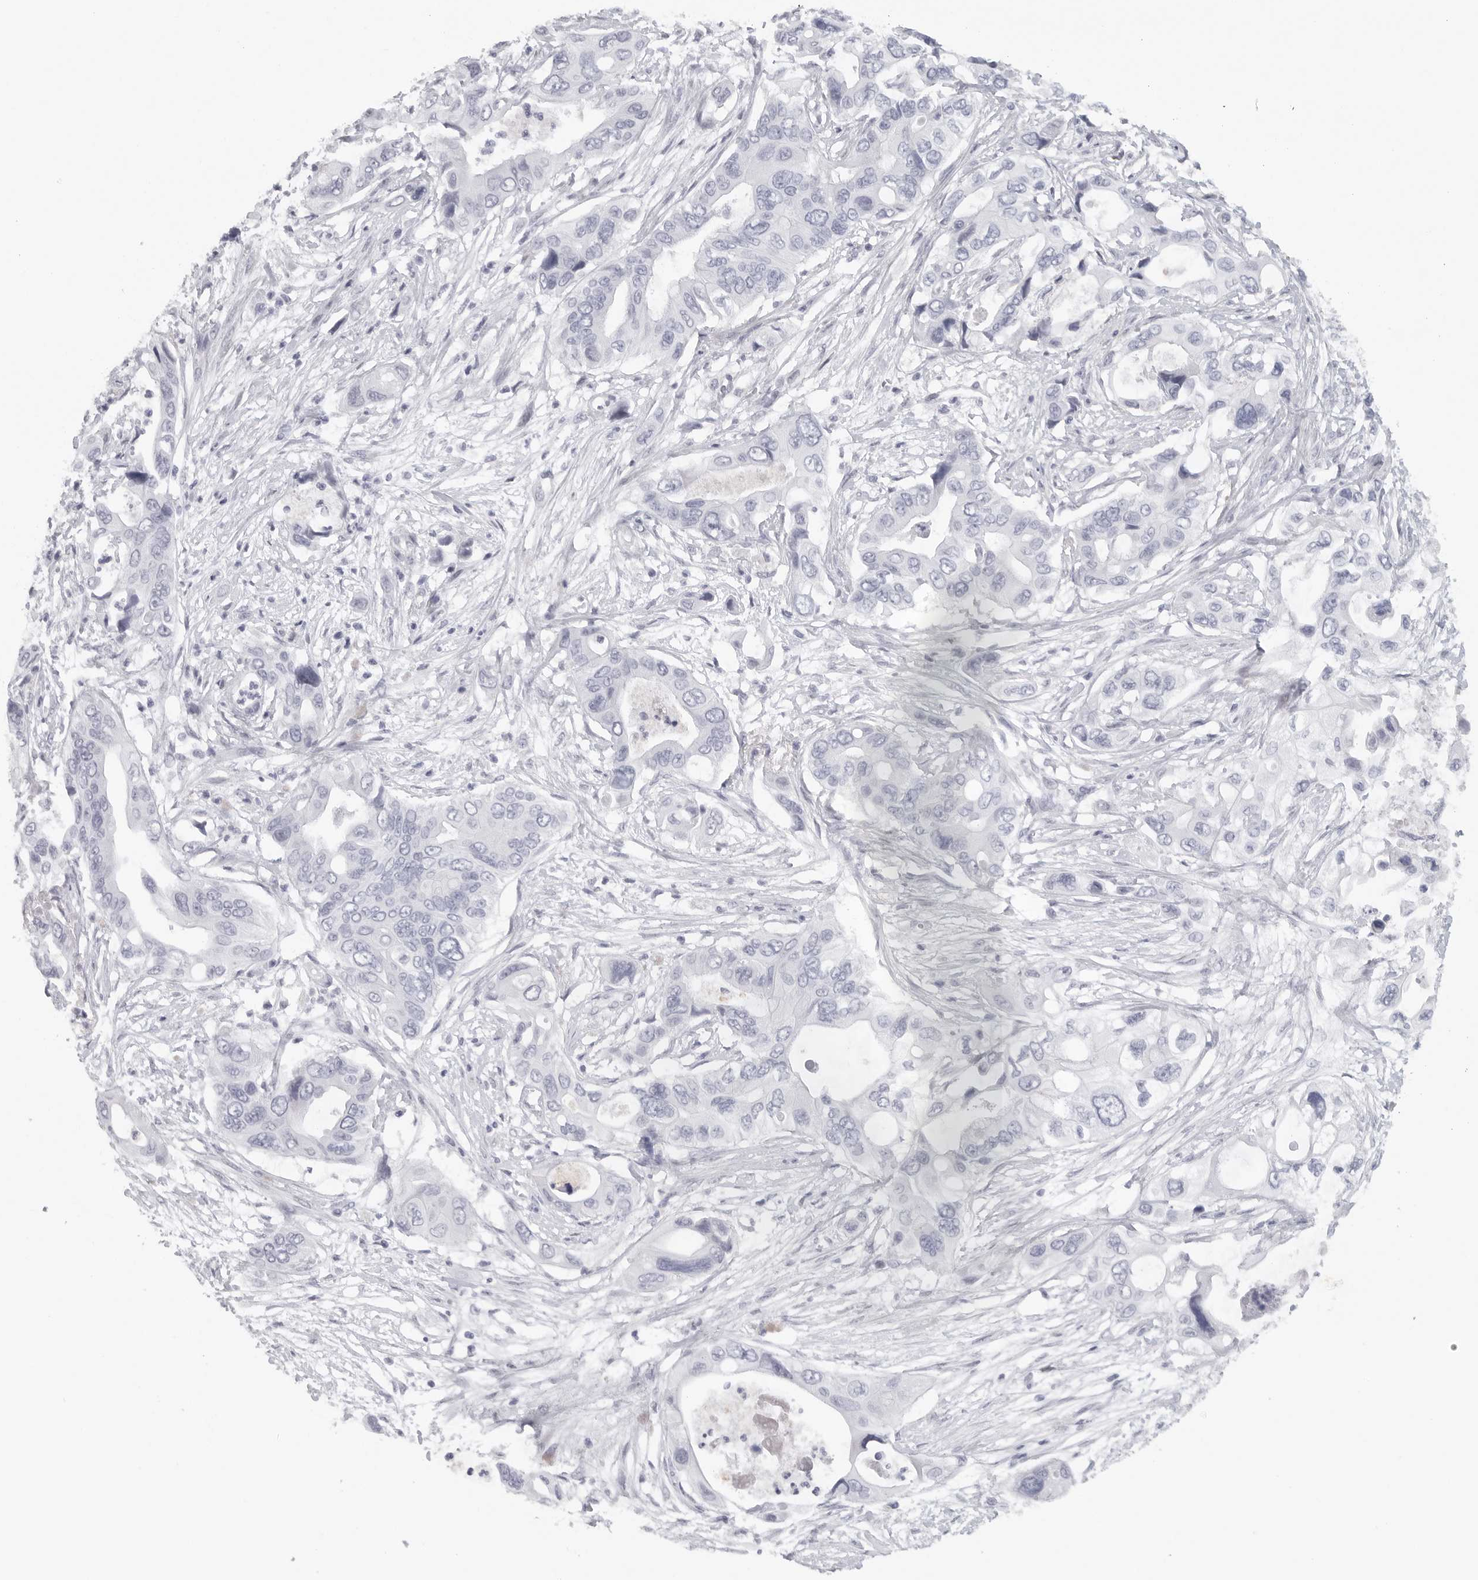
{"staining": {"intensity": "negative", "quantity": "none", "location": "none"}, "tissue": "pancreatic cancer", "cell_type": "Tumor cells", "image_type": "cancer", "snomed": [{"axis": "morphology", "description": "Adenocarcinoma, NOS"}, {"axis": "topography", "description": "Pancreas"}], "caption": "DAB immunohistochemical staining of pancreatic adenocarcinoma displays no significant staining in tumor cells.", "gene": "TNR", "patient": {"sex": "male", "age": 66}}